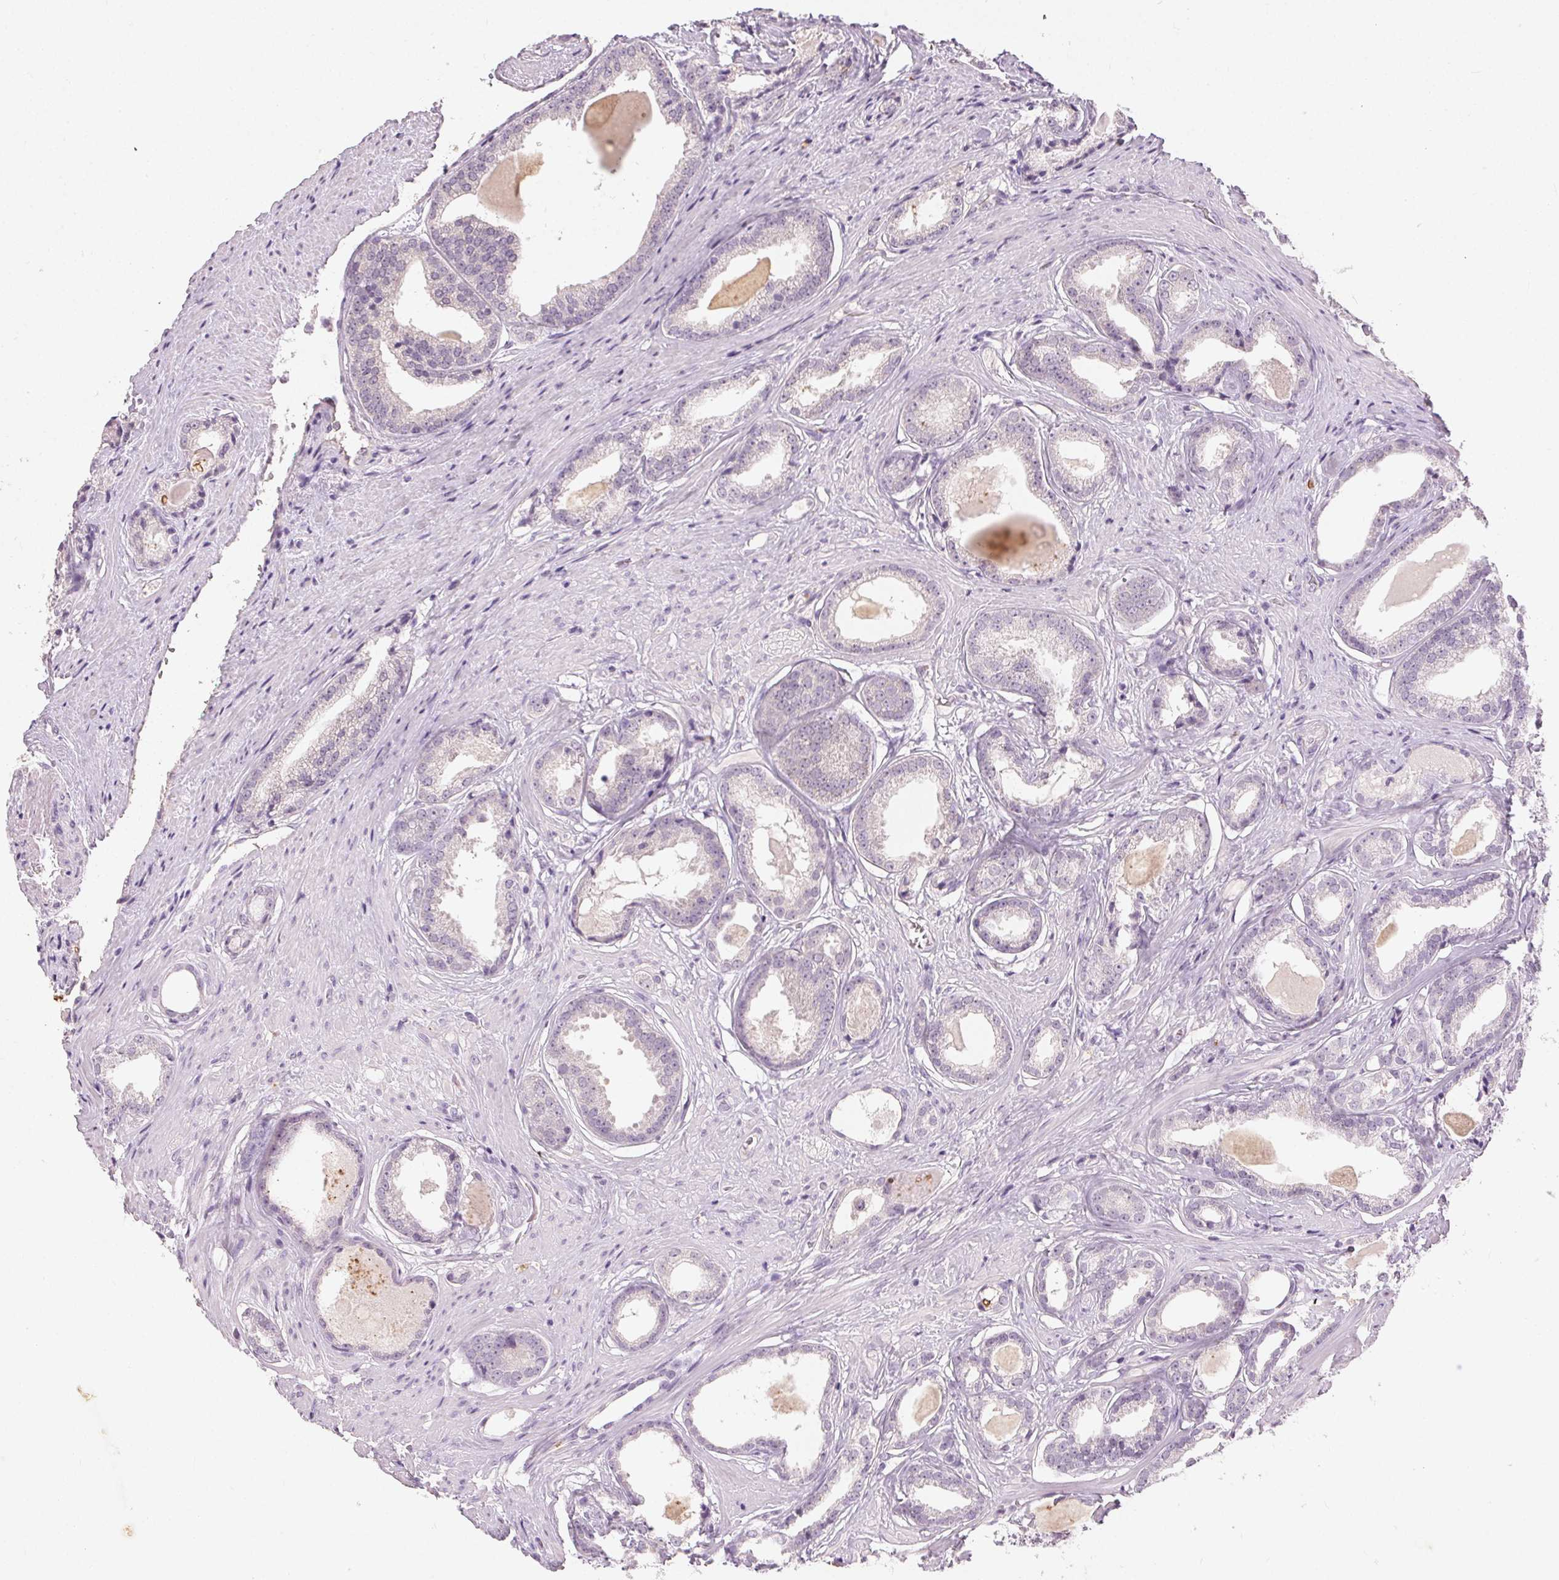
{"staining": {"intensity": "negative", "quantity": "none", "location": "none"}, "tissue": "prostate cancer", "cell_type": "Tumor cells", "image_type": "cancer", "snomed": [{"axis": "morphology", "description": "Adenocarcinoma, Low grade"}, {"axis": "topography", "description": "Prostate"}], "caption": "This histopathology image is of prostate cancer stained with immunohistochemistry to label a protein in brown with the nuclei are counter-stained blue. There is no expression in tumor cells.", "gene": "CLTRN", "patient": {"sex": "male", "age": 65}}